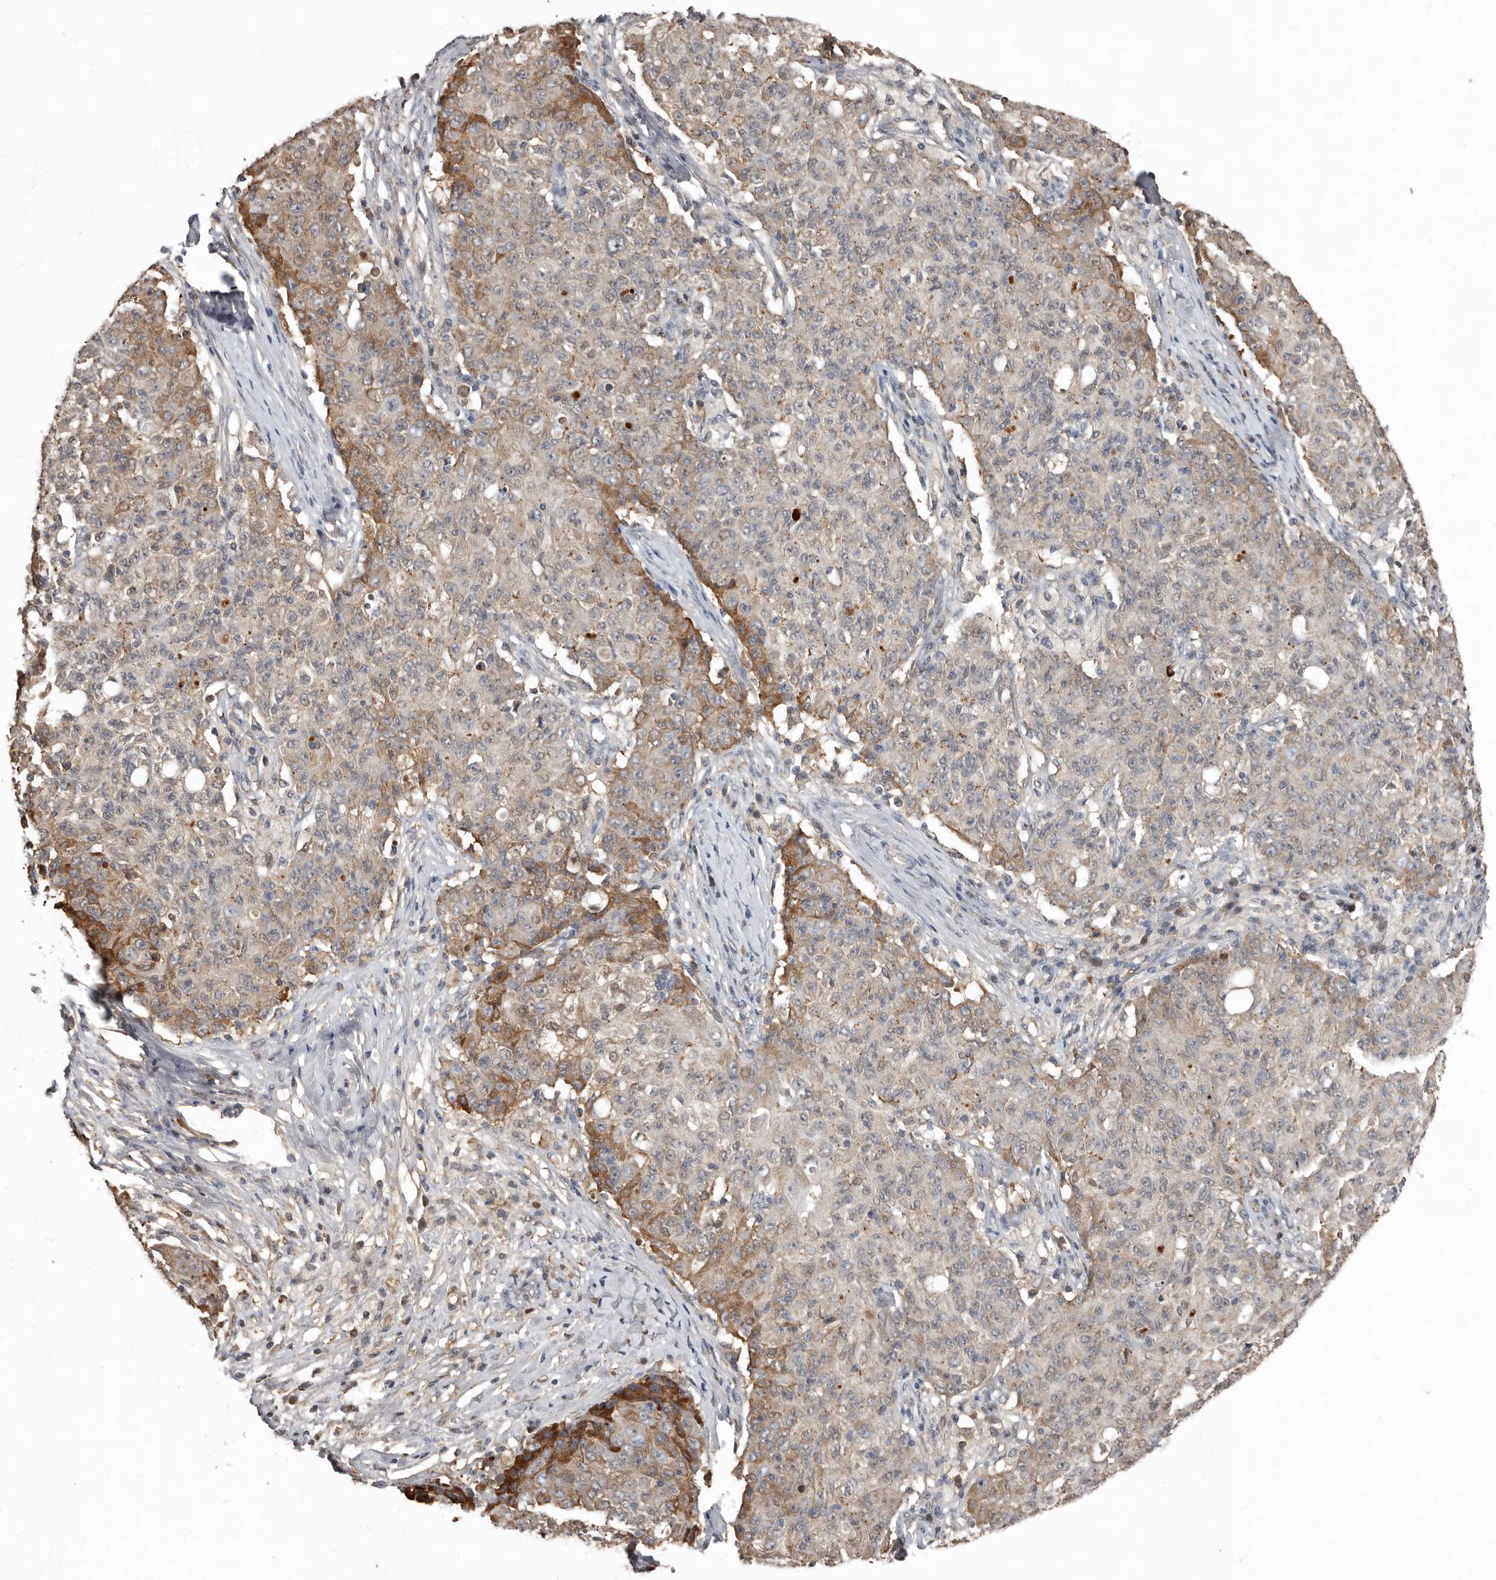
{"staining": {"intensity": "moderate", "quantity": "<25%", "location": "cytoplasmic/membranous"}, "tissue": "ovarian cancer", "cell_type": "Tumor cells", "image_type": "cancer", "snomed": [{"axis": "morphology", "description": "Carcinoma, endometroid"}, {"axis": "topography", "description": "Ovary"}], "caption": "A photomicrograph showing moderate cytoplasmic/membranous staining in approximately <25% of tumor cells in ovarian cancer, as visualized by brown immunohistochemical staining.", "gene": "LRGUK", "patient": {"sex": "female", "age": 42}}